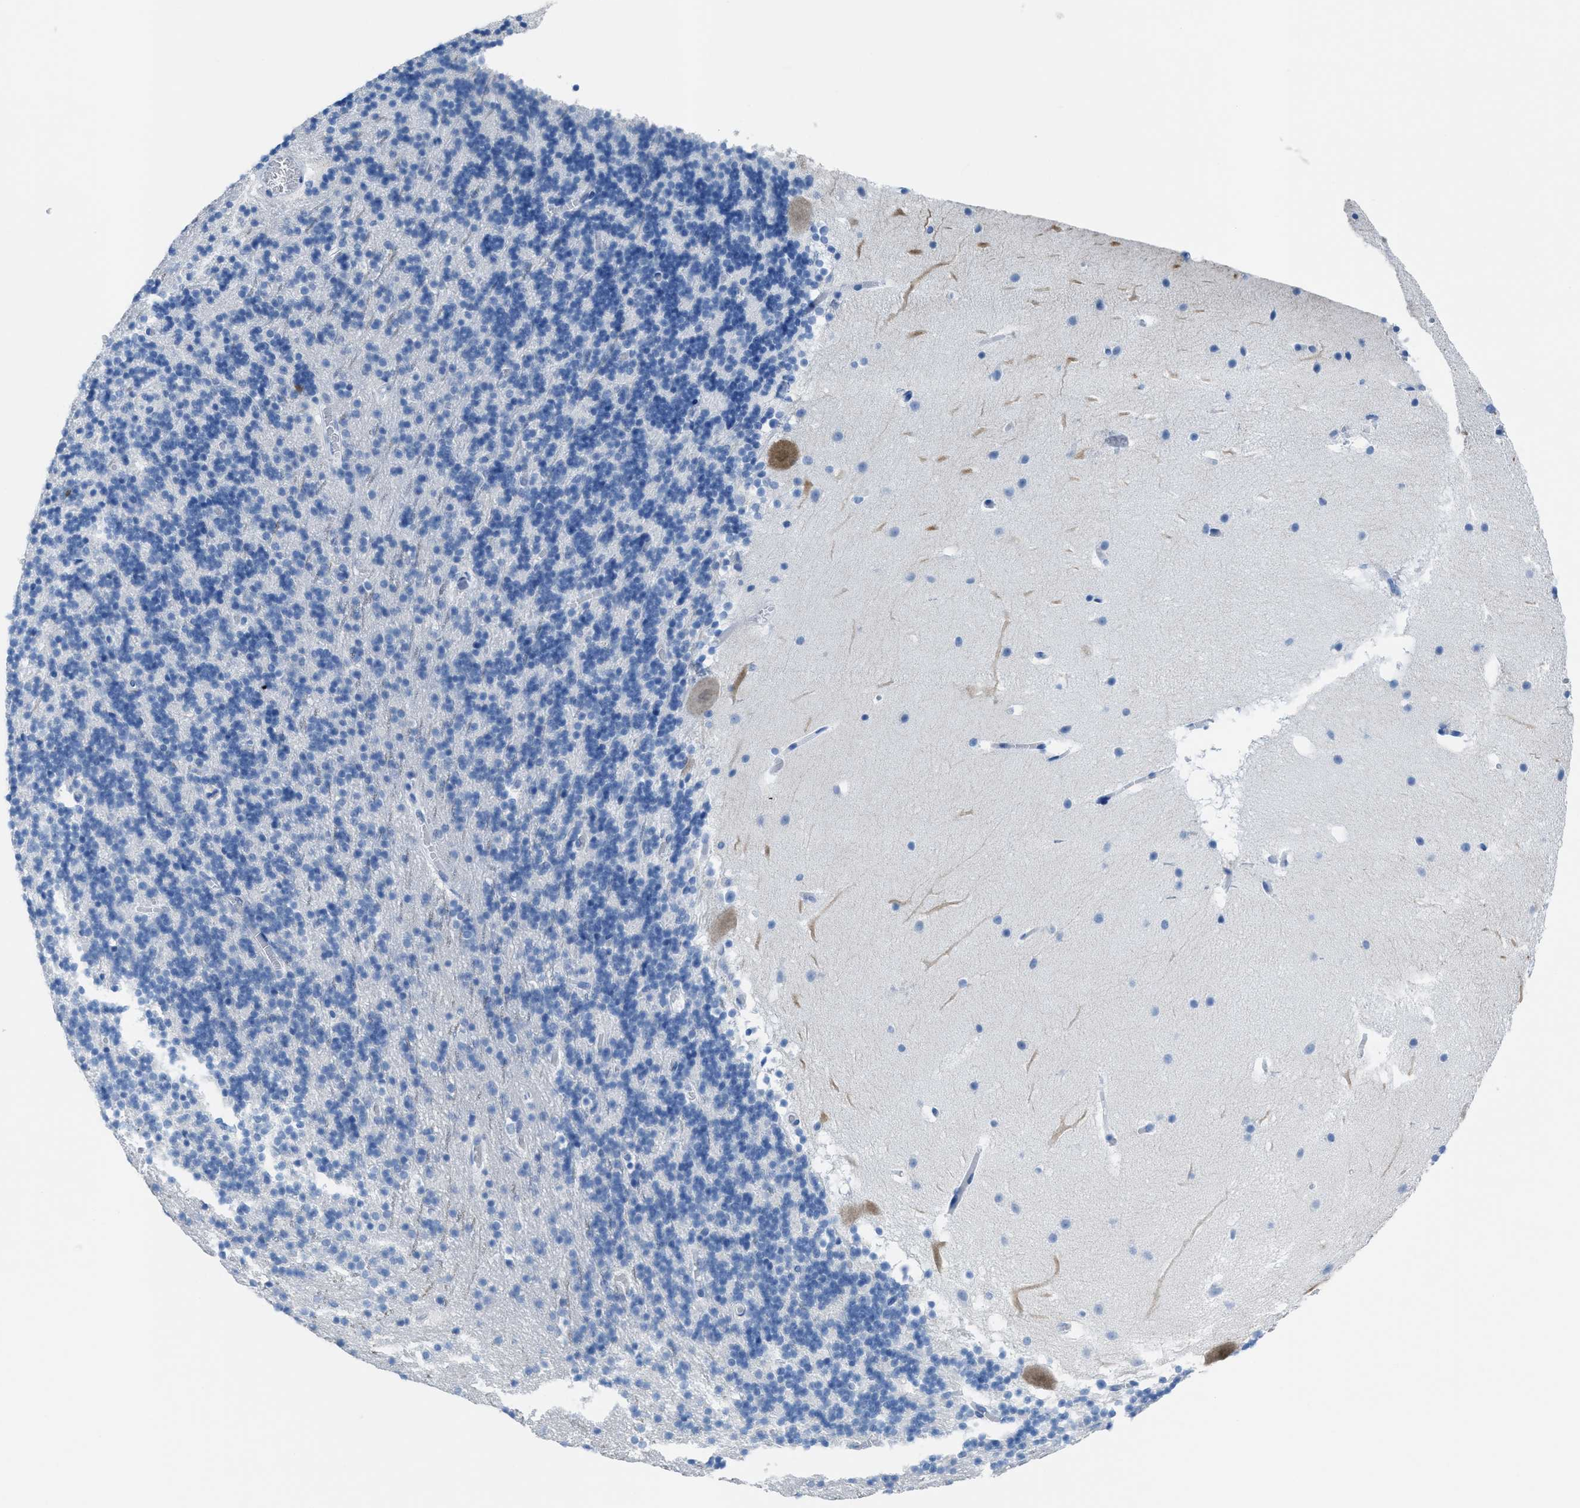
{"staining": {"intensity": "negative", "quantity": "none", "location": "none"}, "tissue": "cerebellum", "cell_type": "Cells in granular layer", "image_type": "normal", "snomed": [{"axis": "morphology", "description": "Normal tissue, NOS"}, {"axis": "topography", "description": "Cerebellum"}], "caption": "There is no significant expression in cells in granular layer of cerebellum. (DAB immunohistochemistry visualized using brightfield microscopy, high magnification).", "gene": "CDKN2A", "patient": {"sex": "male", "age": 45}}